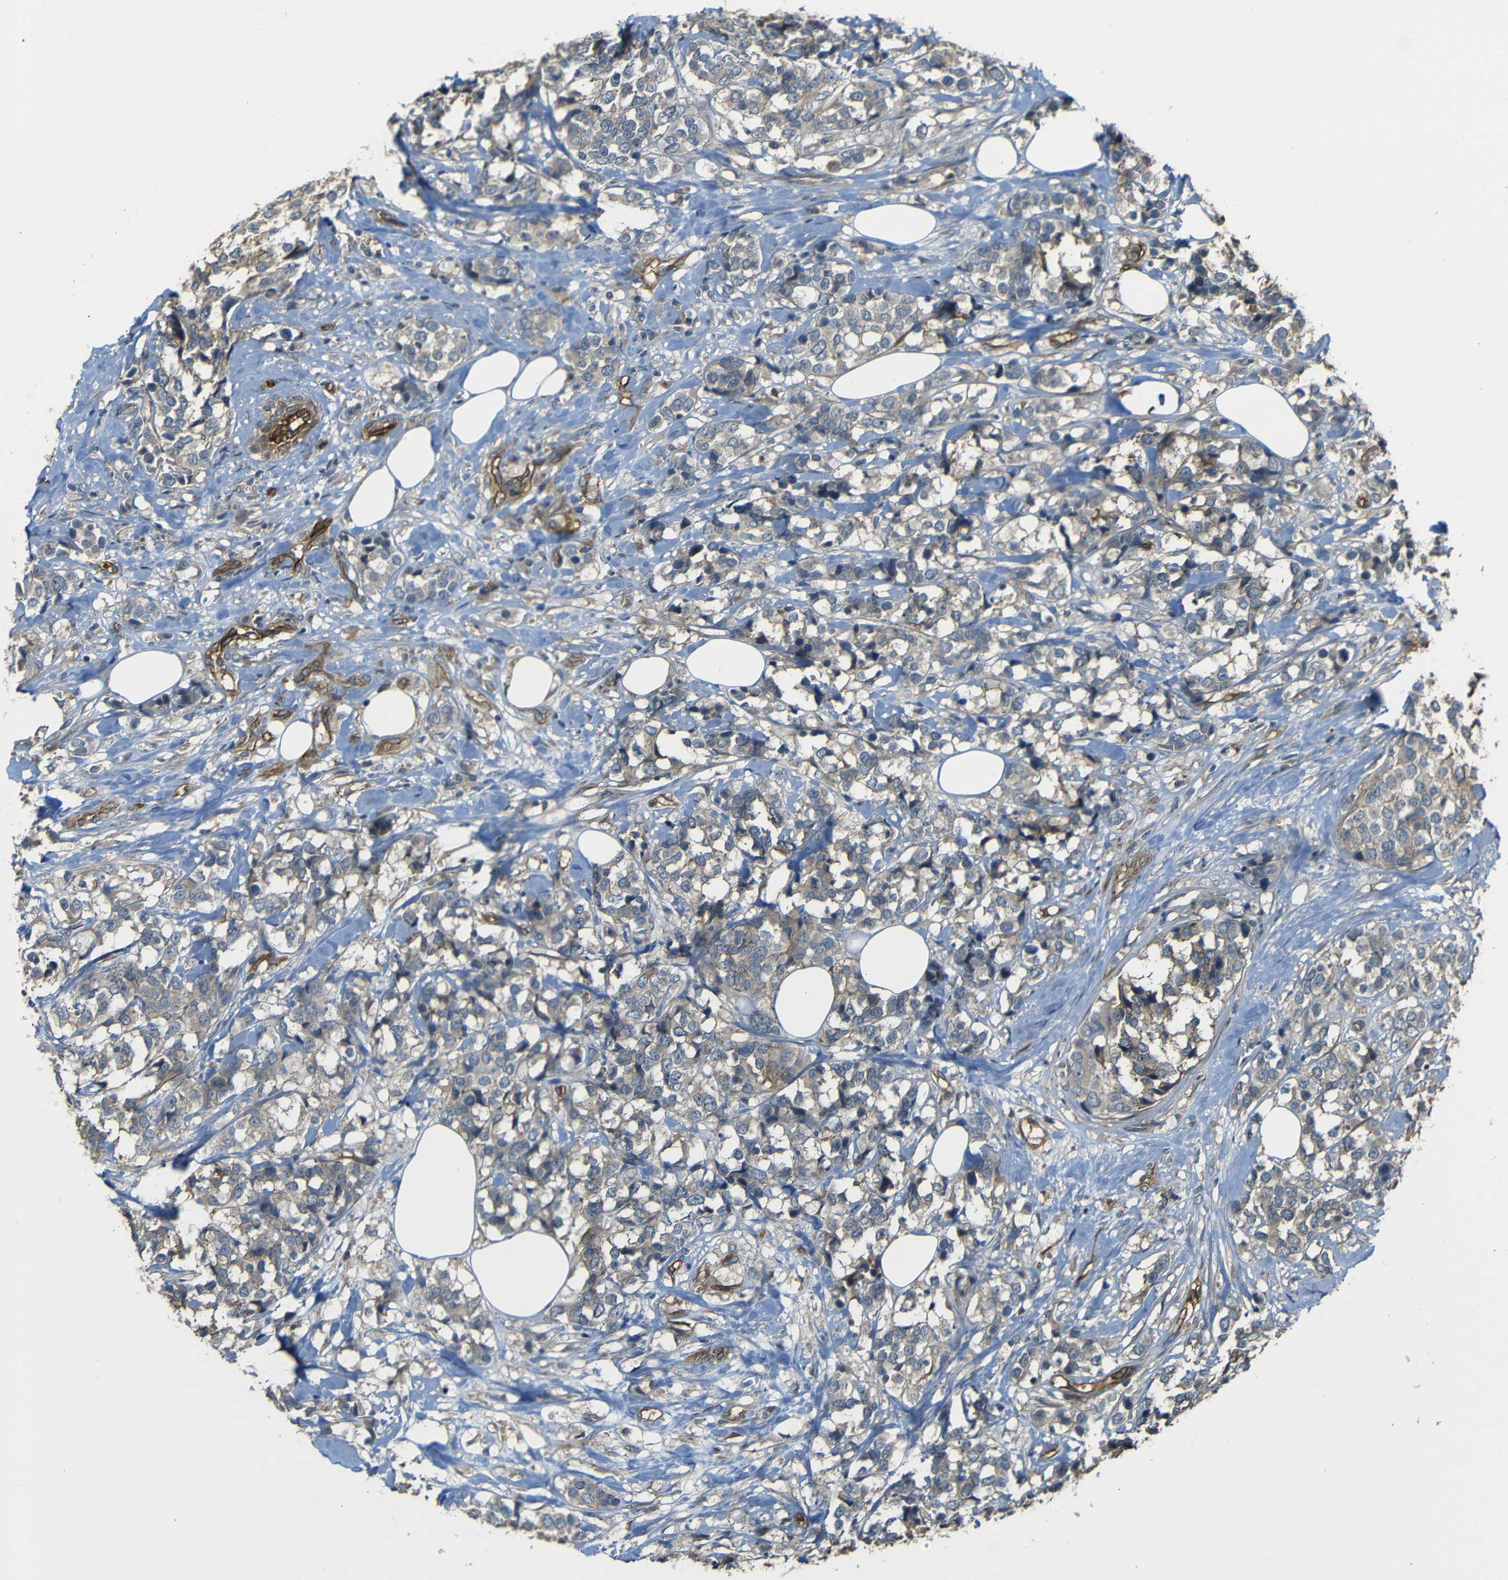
{"staining": {"intensity": "weak", "quantity": ">75%", "location": "cytoplasmic/membranous"}, "tissue": "breast cancer", "cell_type": "Tumor cells", "image_type": "cancer", "snomed": [{"axis": "morphology", "description": "Lobular carcinoma"}, {"axis": "topography", "description": "Breast"}], "caption": "There is low levels of weak cytoplasmic/membranous staining in tumor cells of breast cancer (lobular carcinoma), as demonstrated by immunohistochemical staining (brown color).", "gene": "RELL1", "patient": {"sex": "female", "age": 59}}